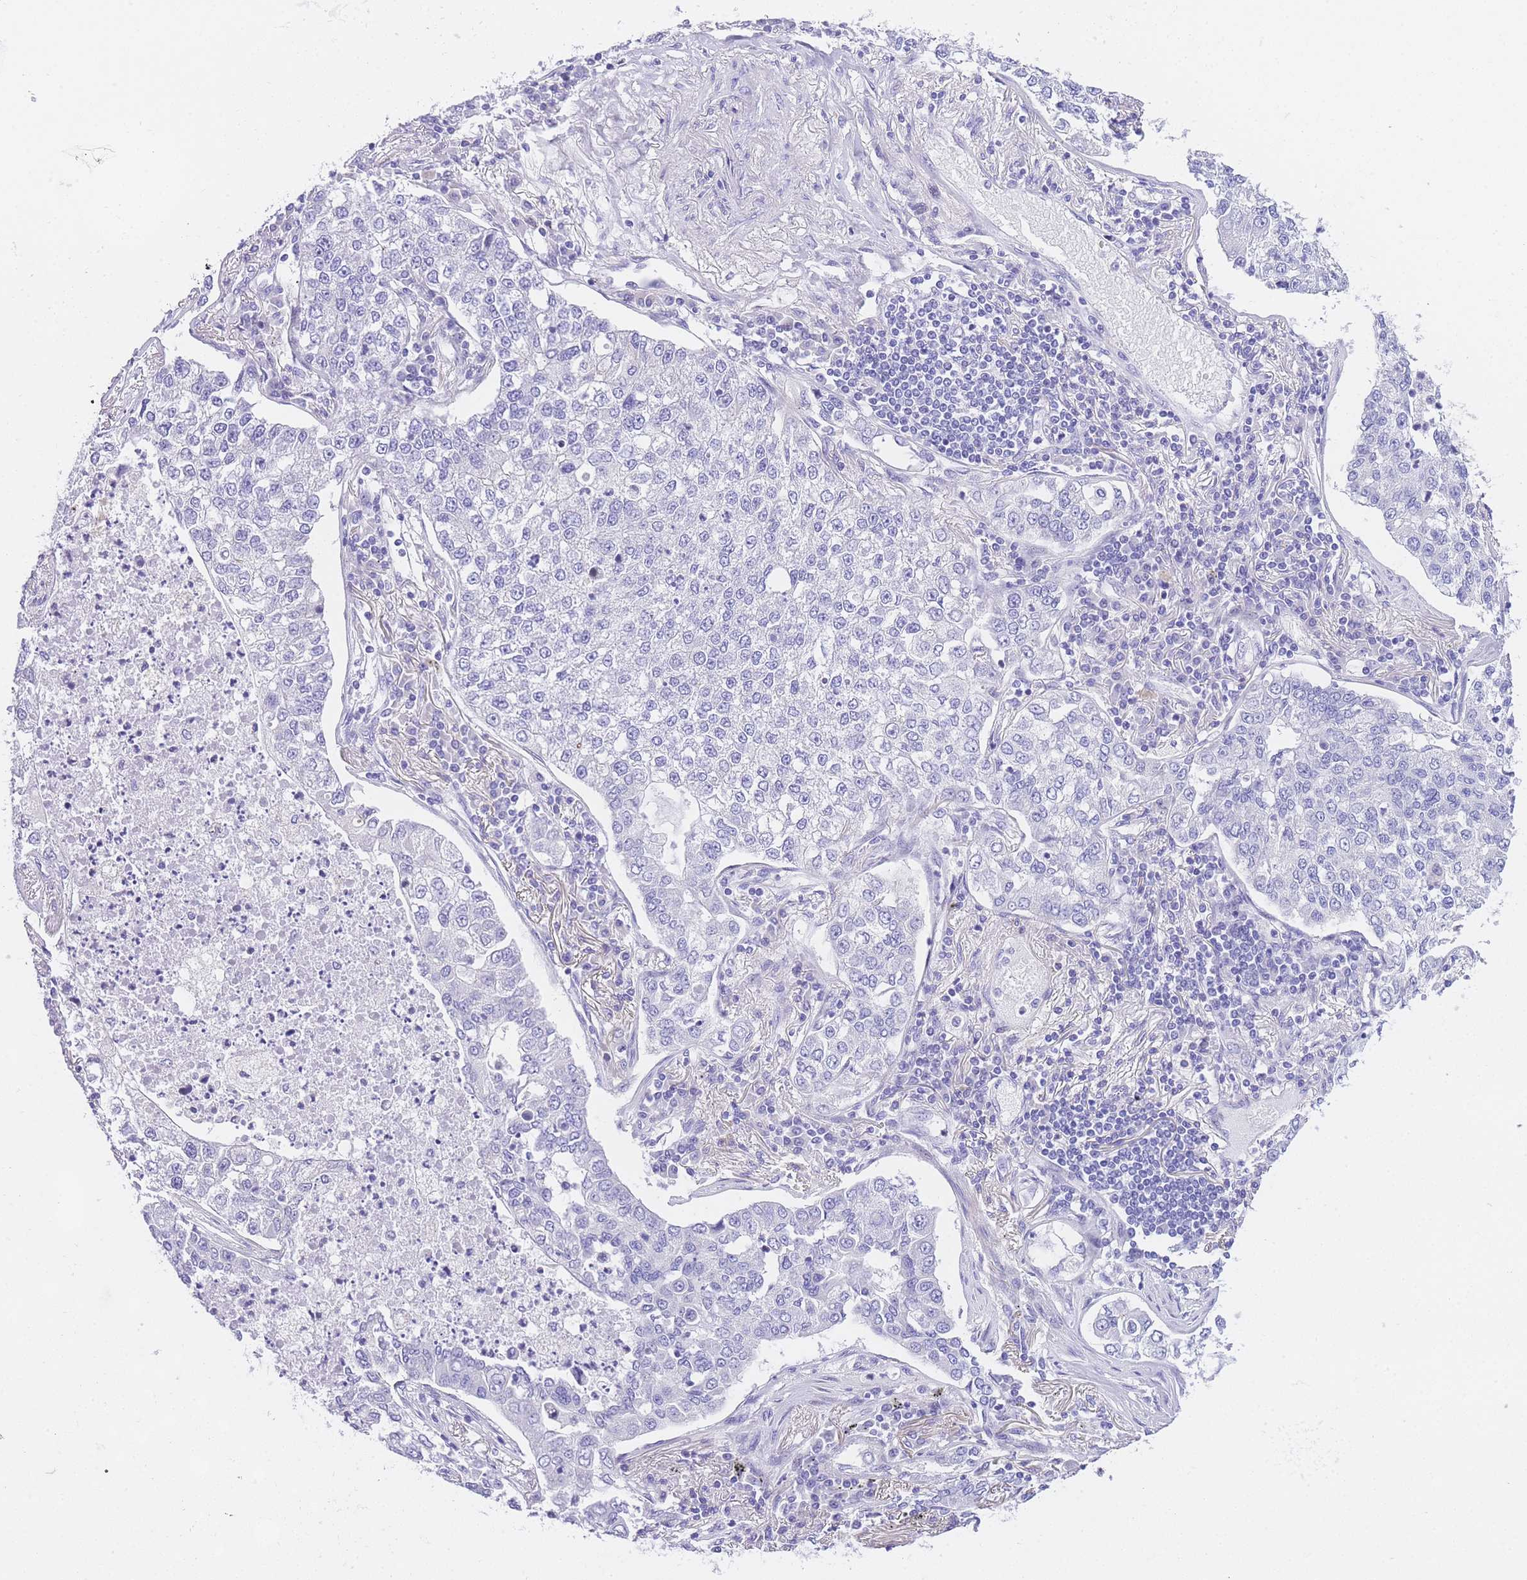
{"staining": {"intensity": "negative", "quantity": "none", "location": "none"}, "tissue": "lung cancer", "cell_type": "Tumor cells", "image_type": "cancer", "snomed": [{"axis": "morphology", "description": "Adenocarcinoma, NOS"}, {"axis": "topography", "description": "Lung"}], "caption": "IHC micrograph of neoplastic tissue: human adenocarcinoma (lung) stained with DAB demonstrates no significant protein staining in tumor cells.", "gene": "TIFAB", "patient": {"sex": "male", "age": 49}}